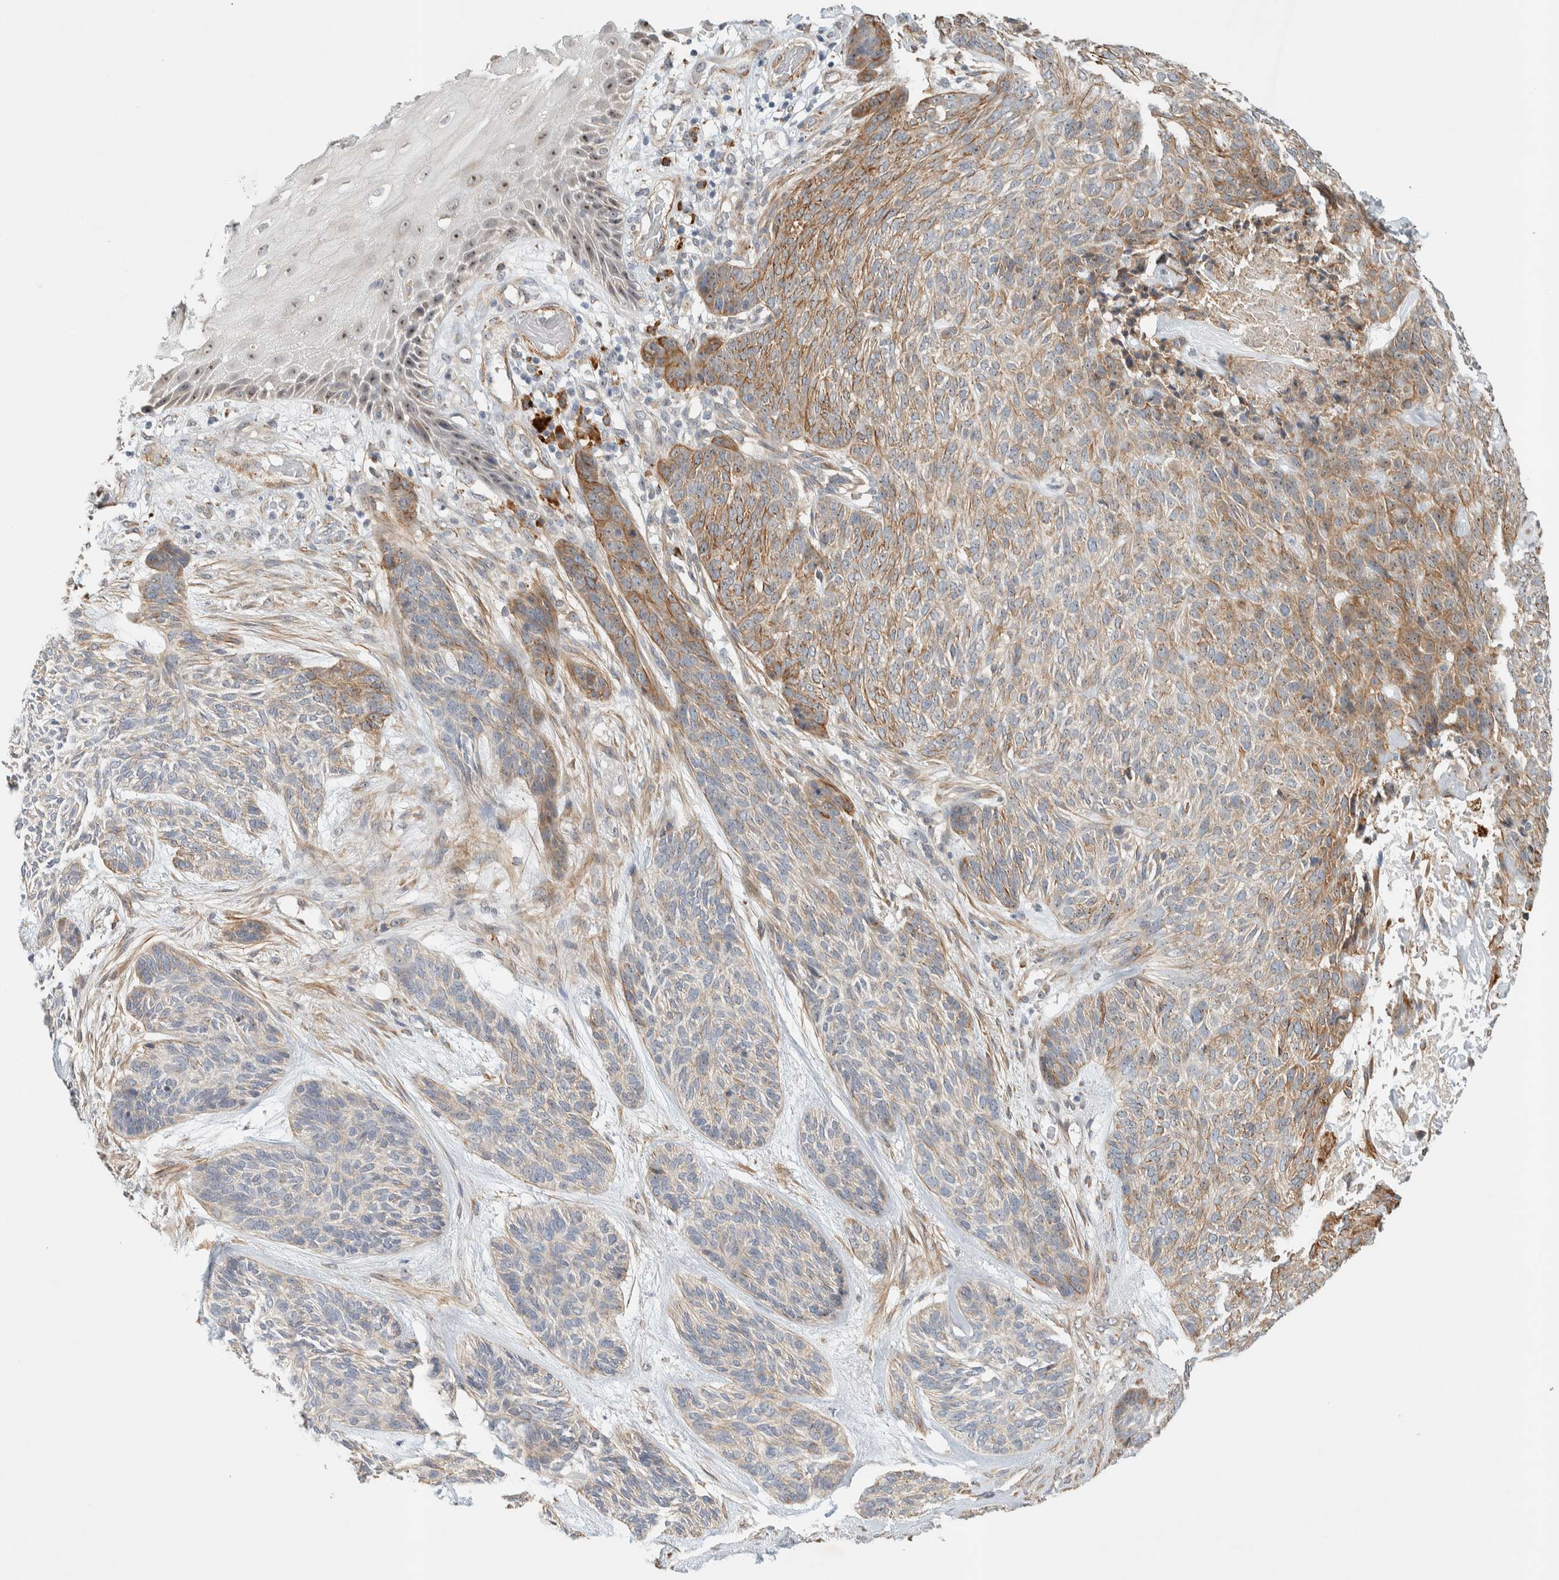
{"staining": {"intensity": "moderate", "quantity": "<25%", "location": "cytoplasmic/membranous"}, "tissue": "skin cancer", "cell_type": "Tumor cells", "image_type": "cancer", "snomed": [{"axis": "morphology", "description": "Basal cell carcinoma"}, {"axis": "topography", "description": "Skin"}], "caption": "Protein analysis of skin basal cell carcinoma tissue reveals moderate cytoplasmic/membranous staining in about <25% of tumor cells. Using DAB (3,3'-diaminobenzidine) (brown) and hematoxylin (blue) stains, captured at high magnification using brightfield microscopy.", "gene": "KLHL40", "patient": {"sex": "male", "age": 55}}